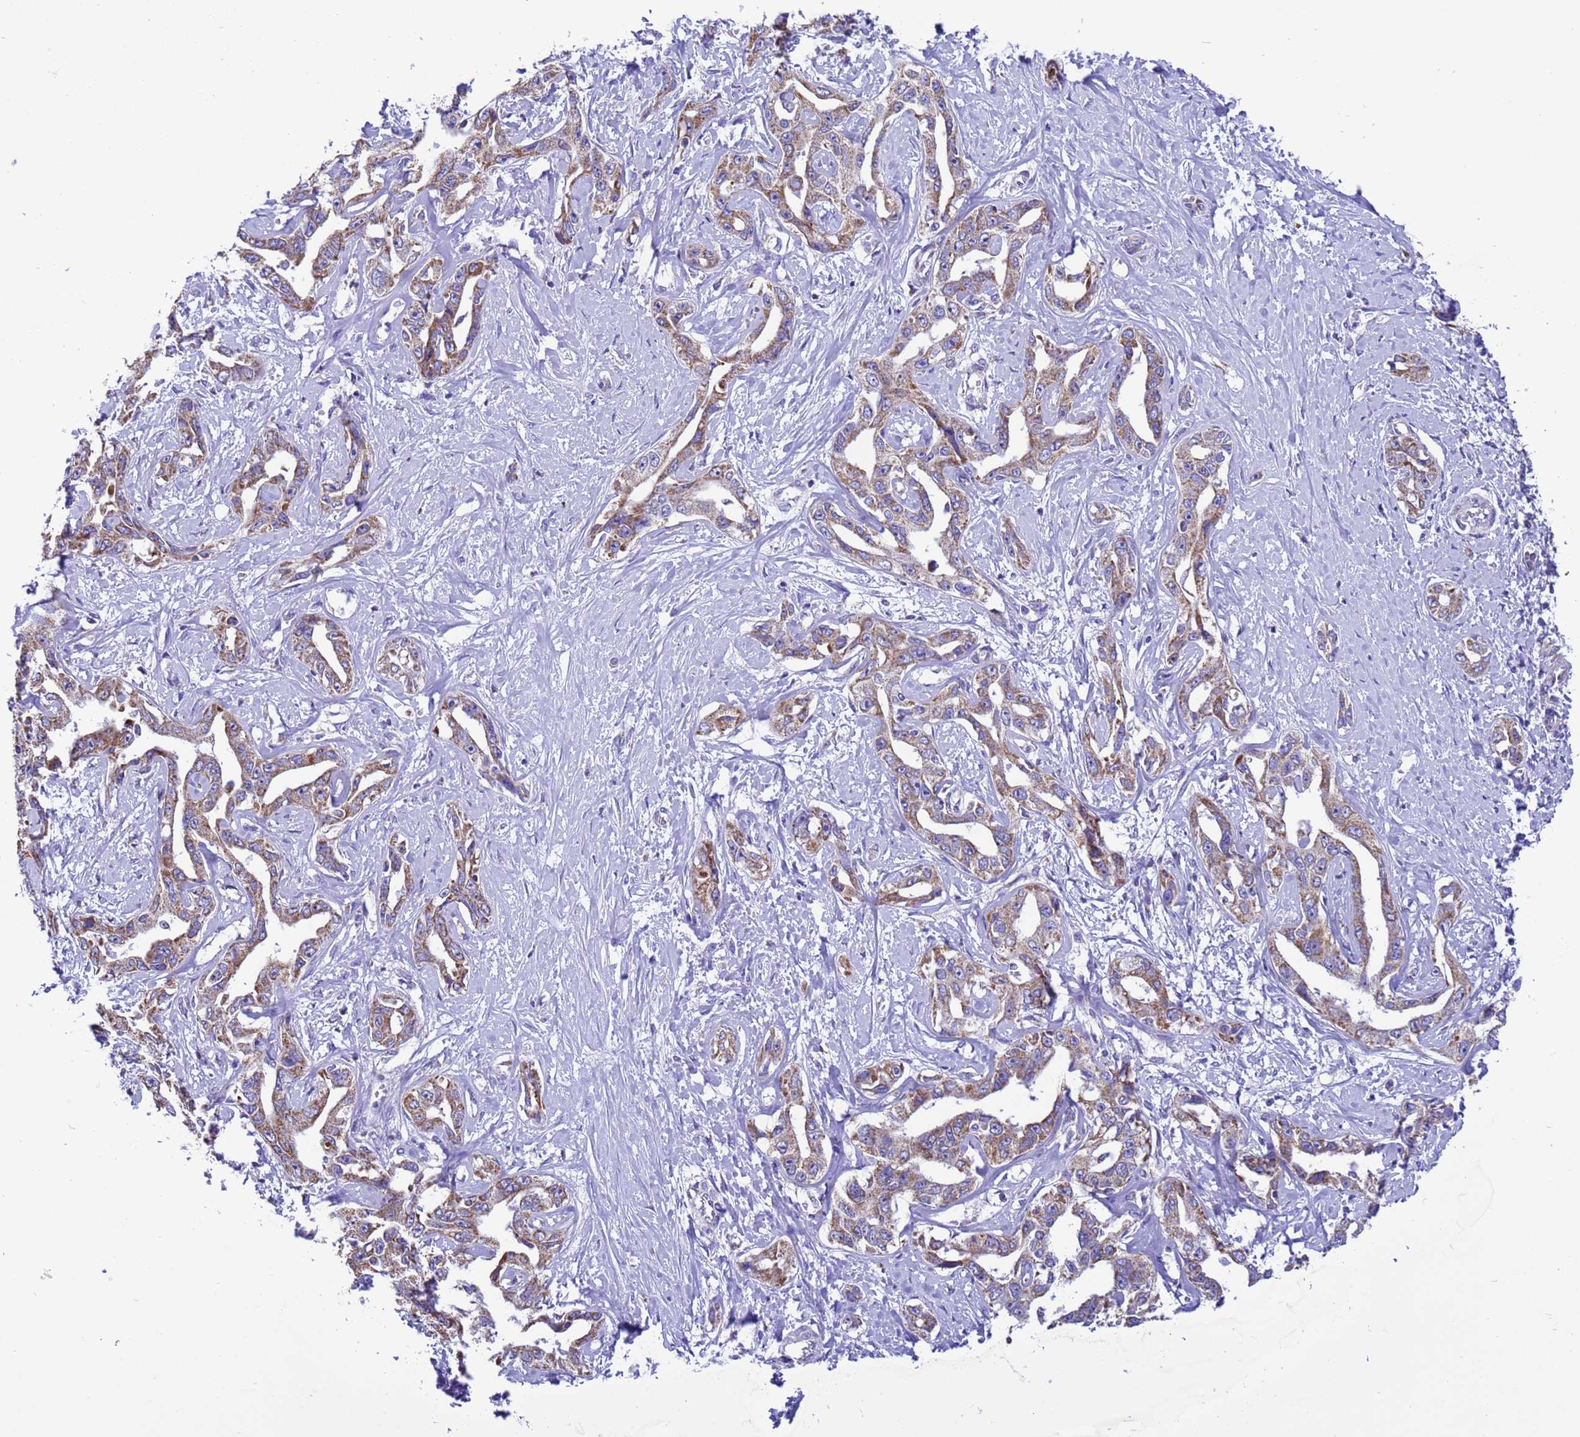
{"staining": {"intensity": "moderate", "quantity": ">75%", "location": "cytoplasmic/membranous"}, "tissue": "liver cancer", "cell_type": "Tumor cells", "image_type": "cancer", "snomed": [{"axis": "morphology", "description": "Cholangiocarcinoma"}, {"axis": "topography", "description": "Liver"}], "caption": "Liver cancer (cholangiocarcinoma) stained with a protein marker displays moderate staining in tumor cells.", "gene": "CCDC191", "patient": {"sex": "male", "age": 59}}